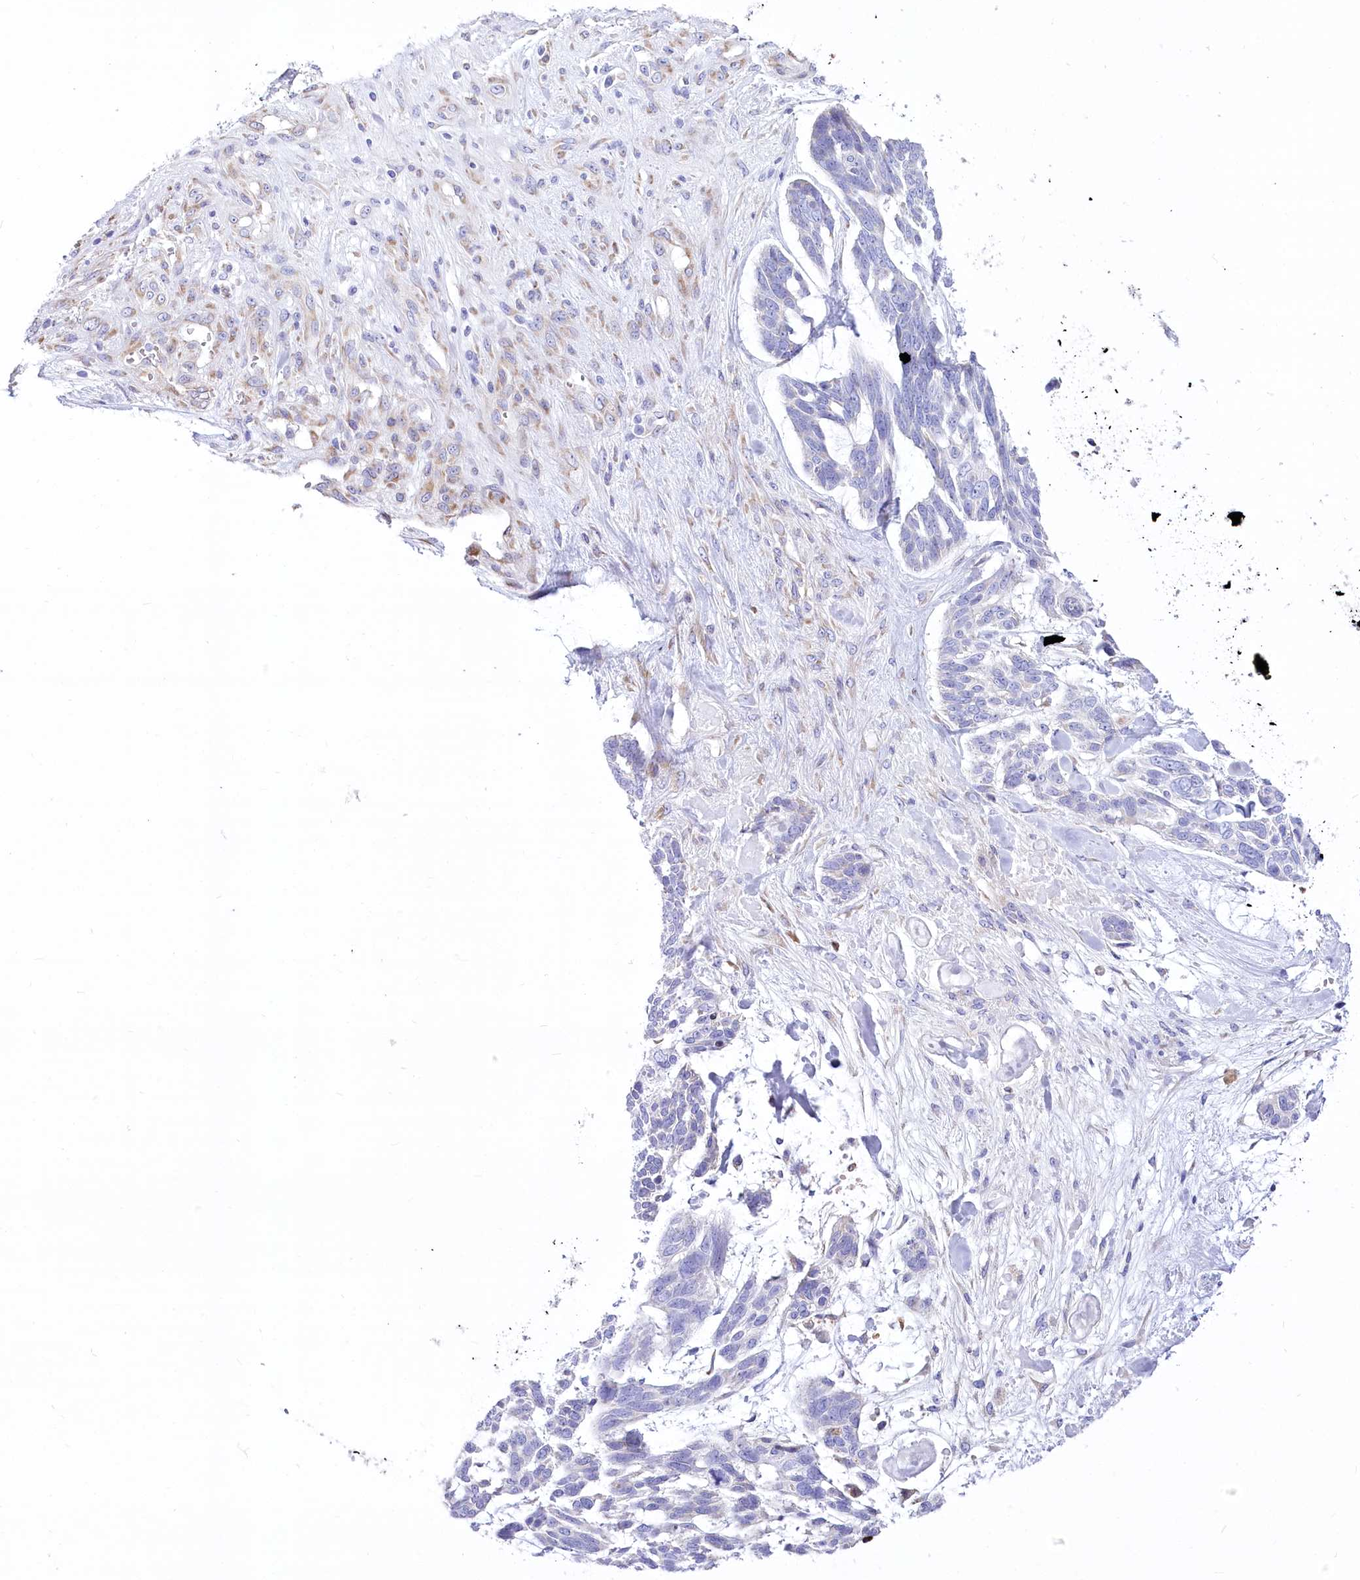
{"staining": {"intensity": "negative", "quantity": "none", "location": "none"}, "tissue": "skin cancer", "cell_type": "Tumor cells", "image_type": "cancer", "snomed": [{"axis": "morphology", "description": "Basal cell carcinoma"}, {"axis": "topography", "description": "Skin"}], "caption": "A high-resolution photomicrograph shows immunohistochemistry (IHC) staining of skin cancer (basal cell carcinoma), which demonstrates no significant staining in tumor cells. (DAB immunohistochemistry, high magnification).", "gene": "STT3B", "patient": {"sex": "male", "age": 88}}